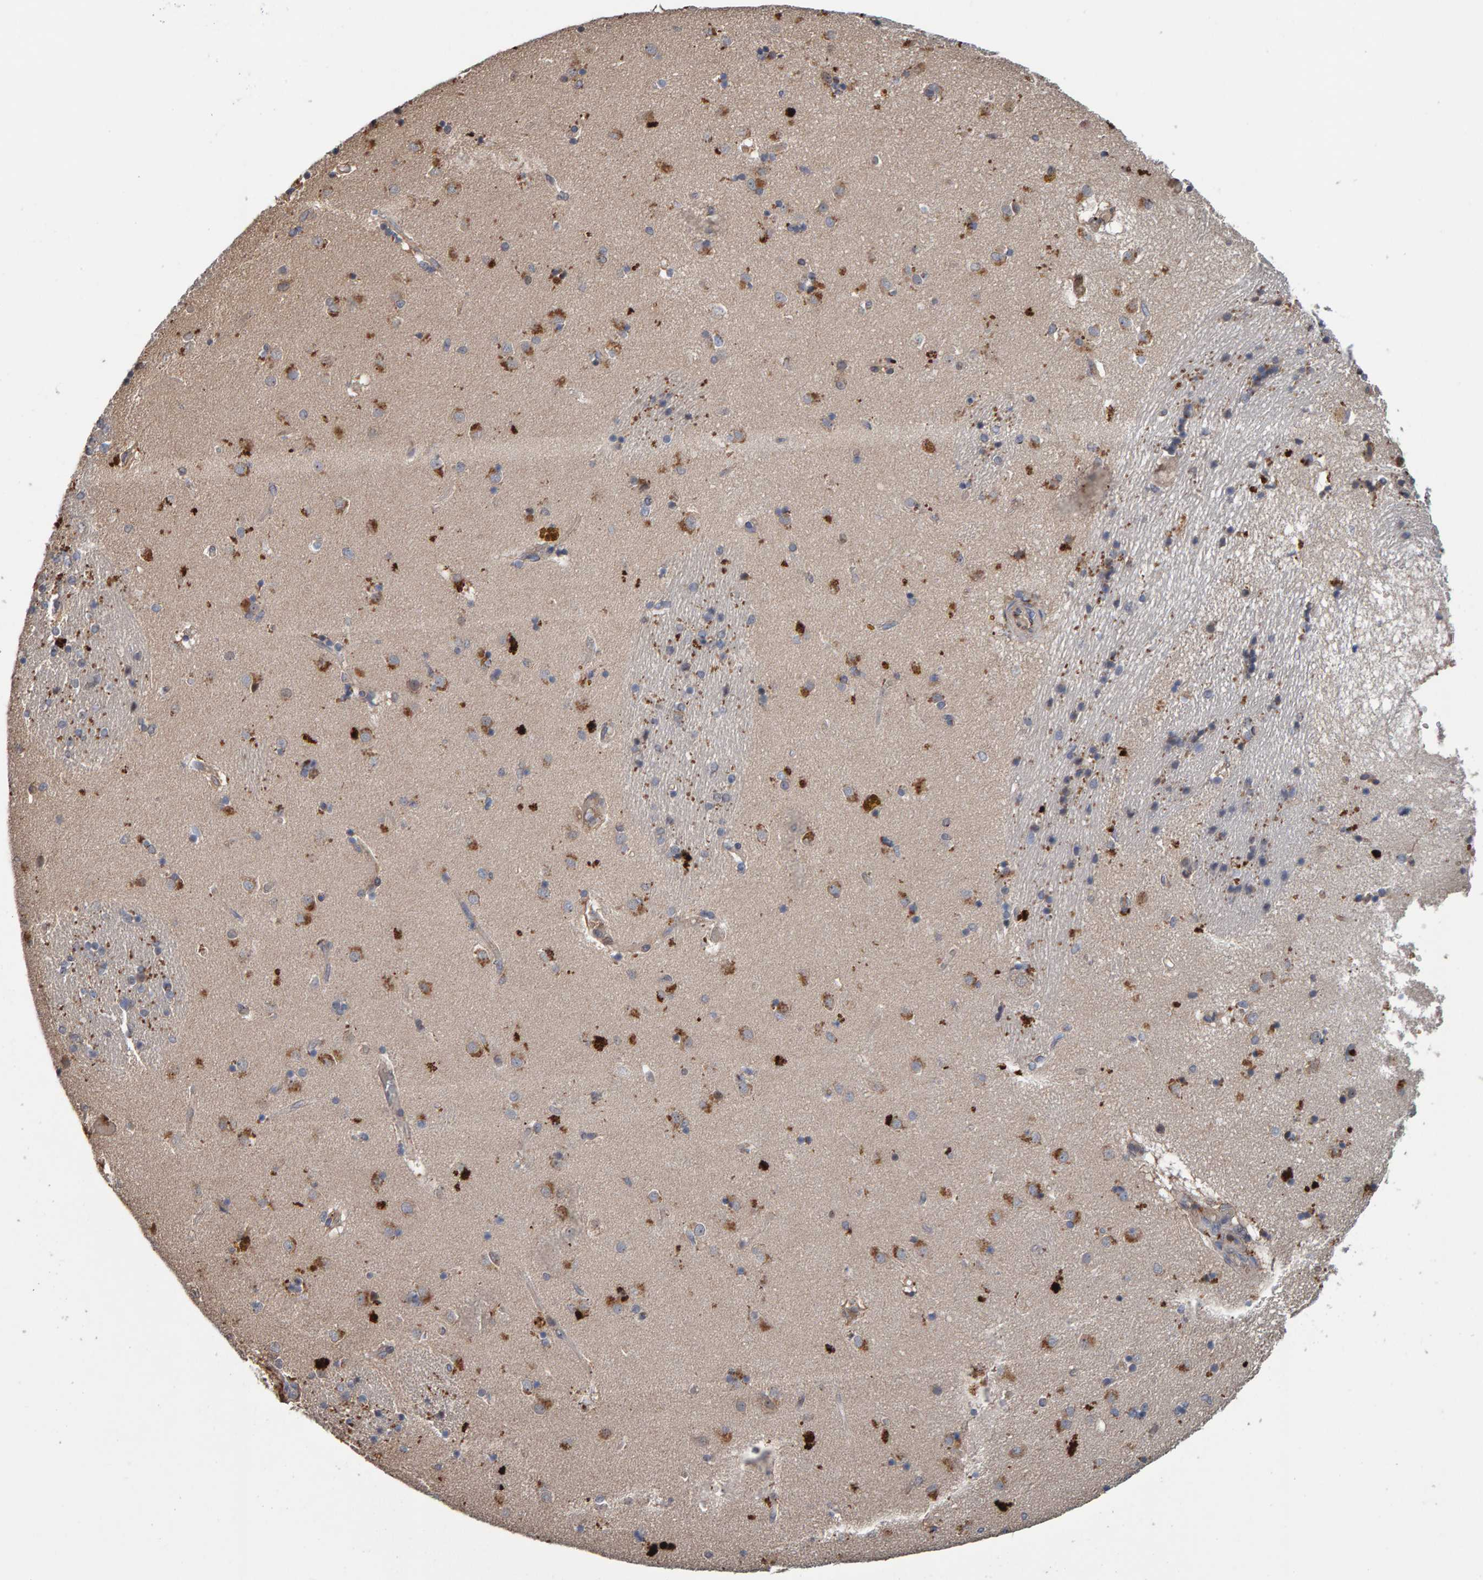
{"staining": {"intensity": "moderate", "quantity": "25%-75%", "location": "cytoplasmic/membranous"}, "tissue": "caudate", "cell_type": "Glial cells", "image_type": "normal", "snomed": [{"axis": "morphology", "description": "Normal tissue, NOS"}, {"axis": "topography", "description": "Lateral ventricle wall"}], "caption": "Immunohistochemical staining of normal human caudate displays medium levels of moderate cytoplasmic/membranous staining in approximately 25%-75% of glial cells. (DAB IHC with brightfield microscopy, high magnification).", "gene": "CCDC25", "patient": {"sex": "male", "age": 70}}